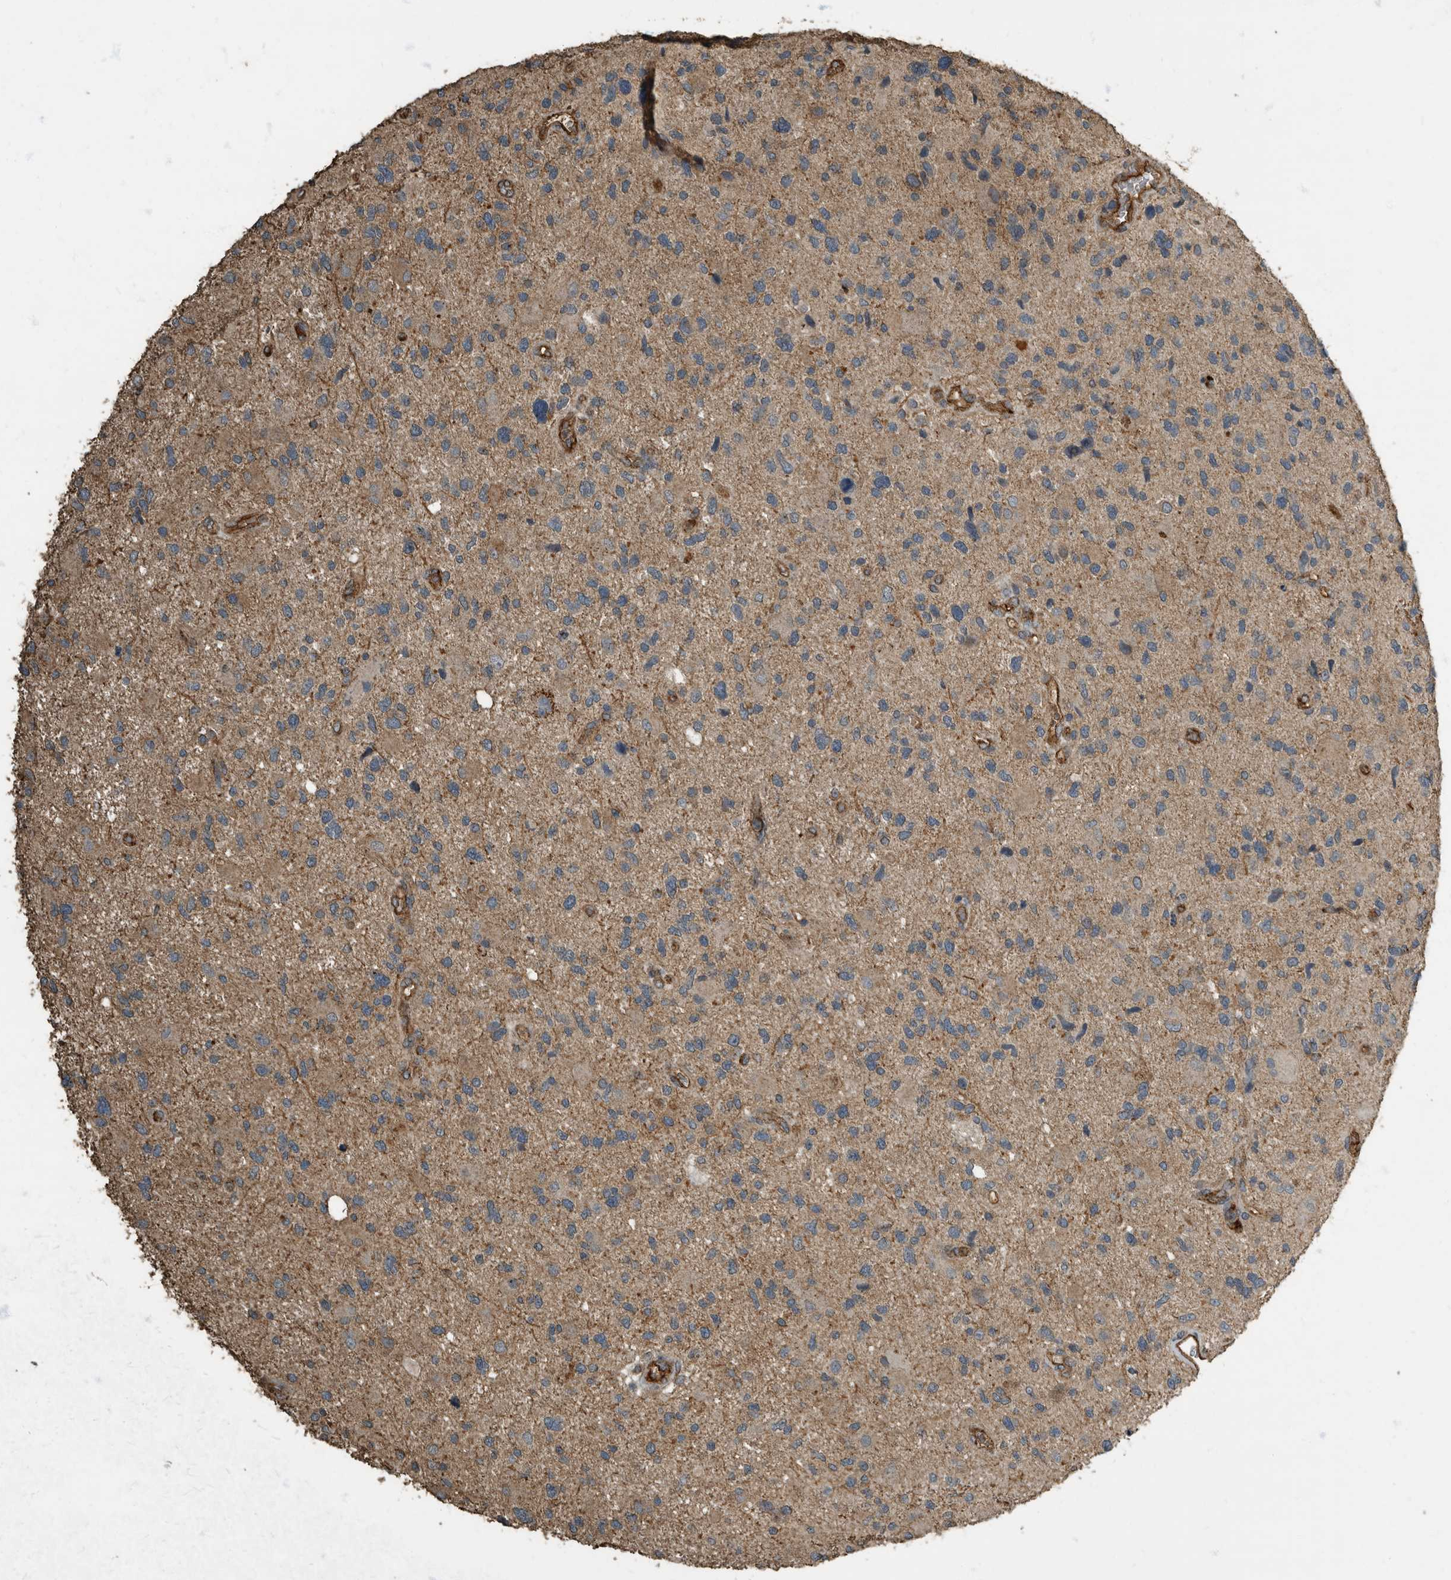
{"staining": {"intensity": "negative", "quantity": "none", "location": "none"}, "tissue": "glioma", "cell_type": "Tumor cells", "image_type": "cancer", "snomed": [{"axis": "morphology", "description": "Glioma, malignant, High grade"}, {"axis": "topography", "description": "Brain"}], "caption": "Protein analysis of glioma demonstrates no significant positivity in tumor cells. Nuclei are stained in blue.", "gene": "IL15RA", "patient": {"sex": "male", "age": 33}}